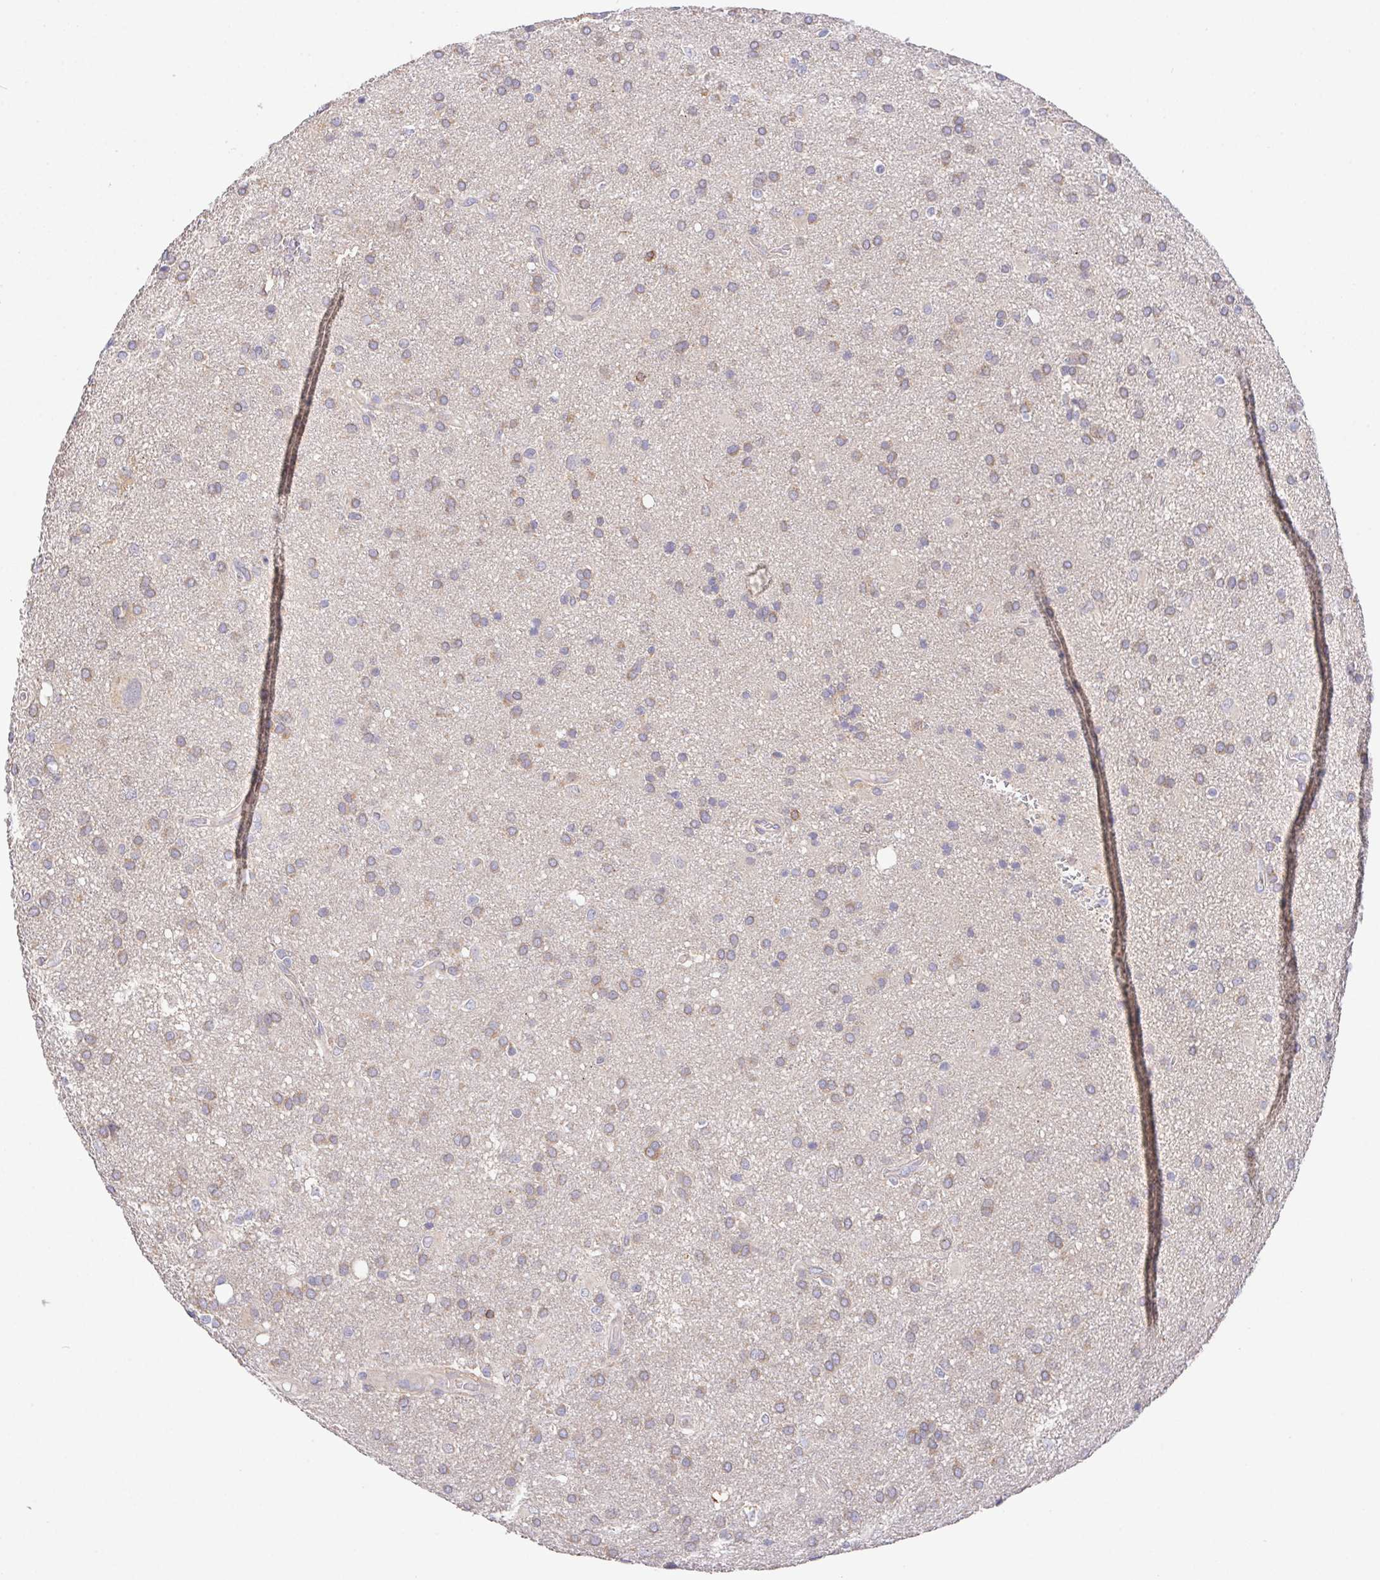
{"staining": {"intensity": "weak", "quantity": "25%-75%", "location": "cytoplasmic/membranous"}, "tissue": "glioma", "cell_type": "Tumor cells", "image_type": "cancer", "snomed": [{"axis": "morphology", "description": "Glioma, malignant, Low grade"}, {"axis": "topography", "description": "Brain"}], "caption": "Tumor cells exhibit weak cytoplasmic/membranous positivity in approximately 25%-75% of cells in malignant low-grade glioma.", "gene": "FAM241A", "patient": {"sex": "male", "age": 66}}